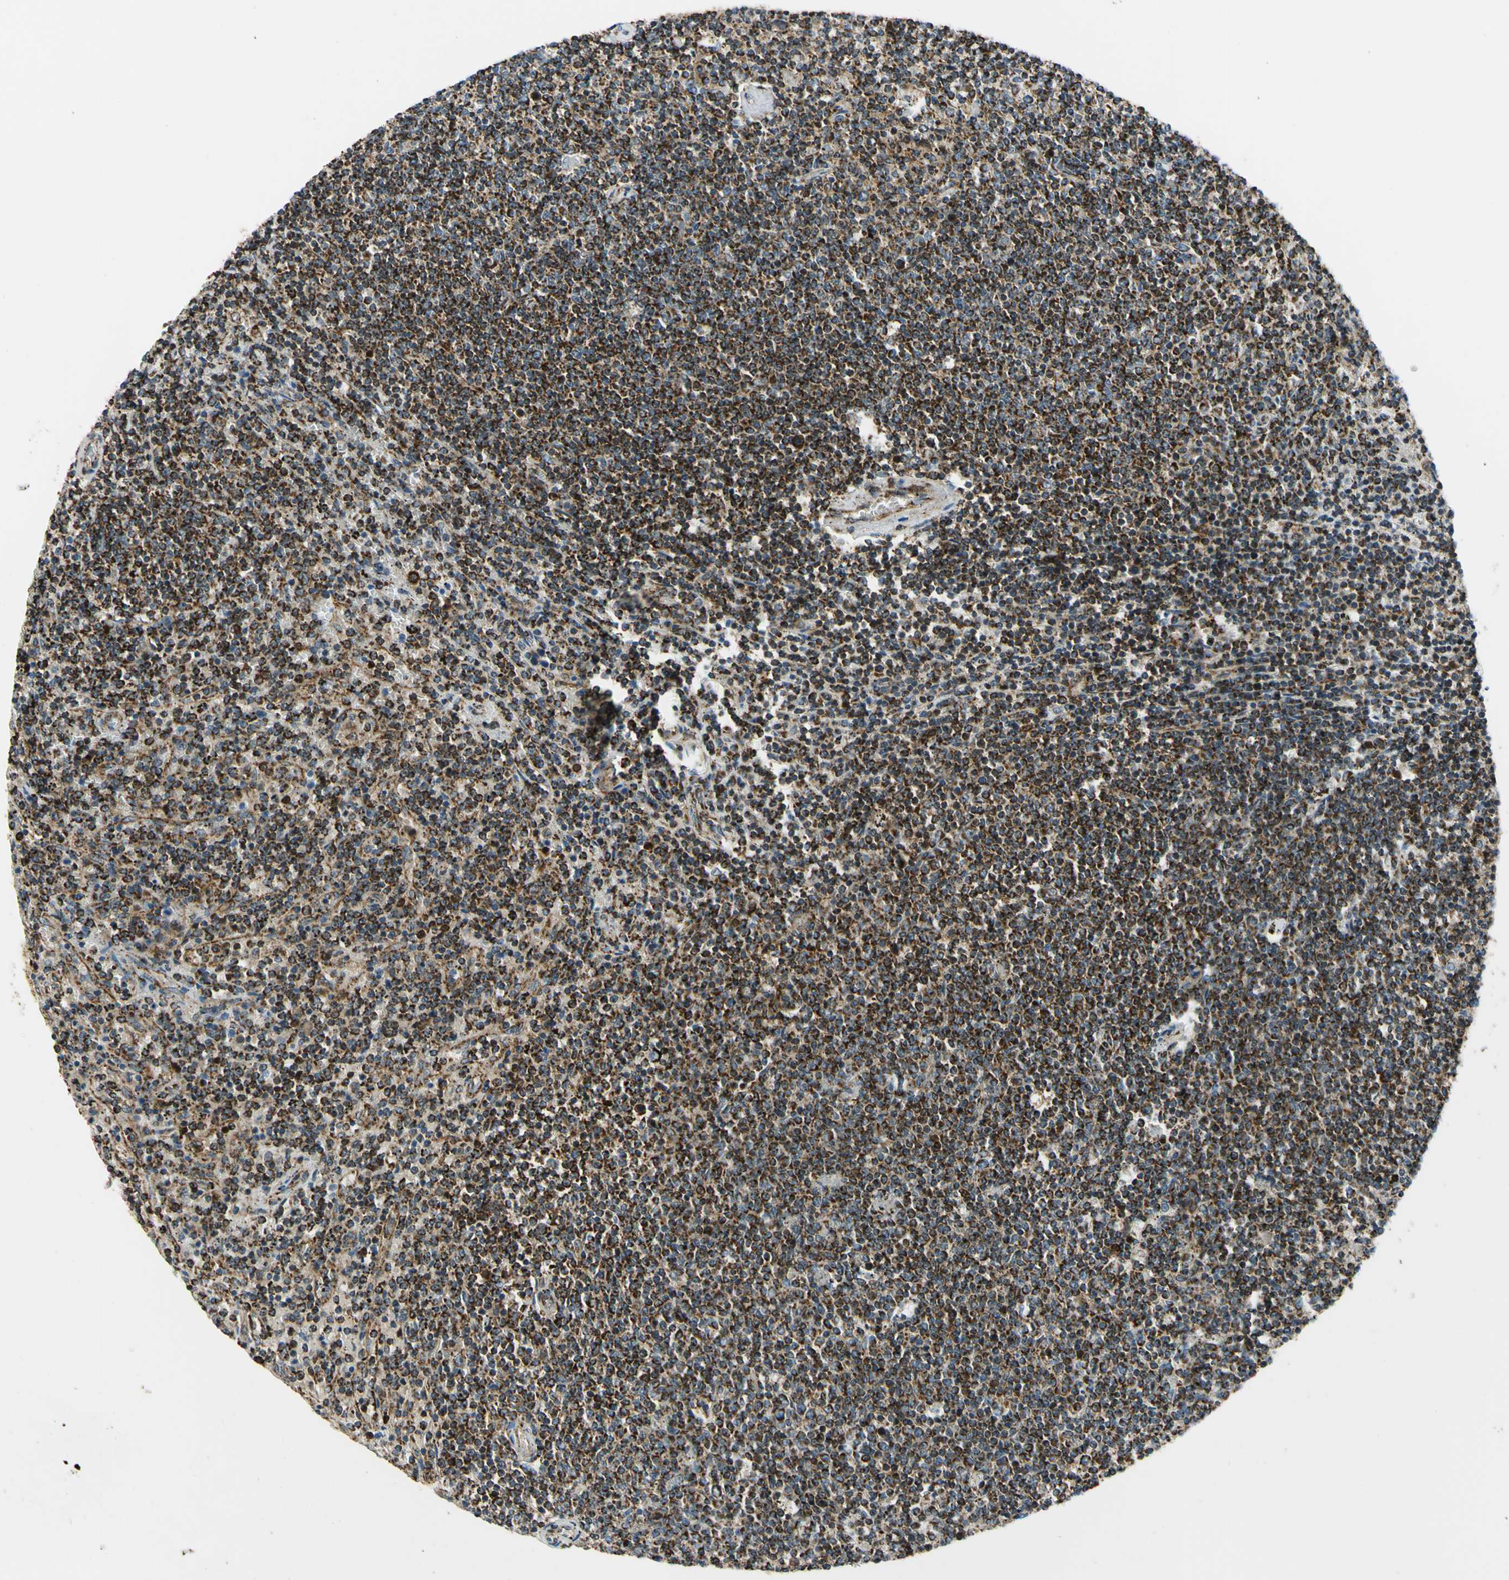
{"staining": {"intensity": "strong", "quantity": ">75%", "location": "cytoplasmic/membranous"}, "tissue": "lymphoma", "cell_type": "Tumor cells", "image_type": "cancer", "snomed": [{"axis": "morphology", "description": "Malignant lymphoma, non-Hodgkin's type, Low grade"}, {"axis": "topography", "description": "Spleen"}], "caption": "IHC of low-grade malignant lymphoma, non-Hodgkin's type displays high levels of strong cytoplasmic/membranous staining in about >75% of tumor cells.", "gene": "MAVS", "patient": {"sex": "female", "age": 50}}